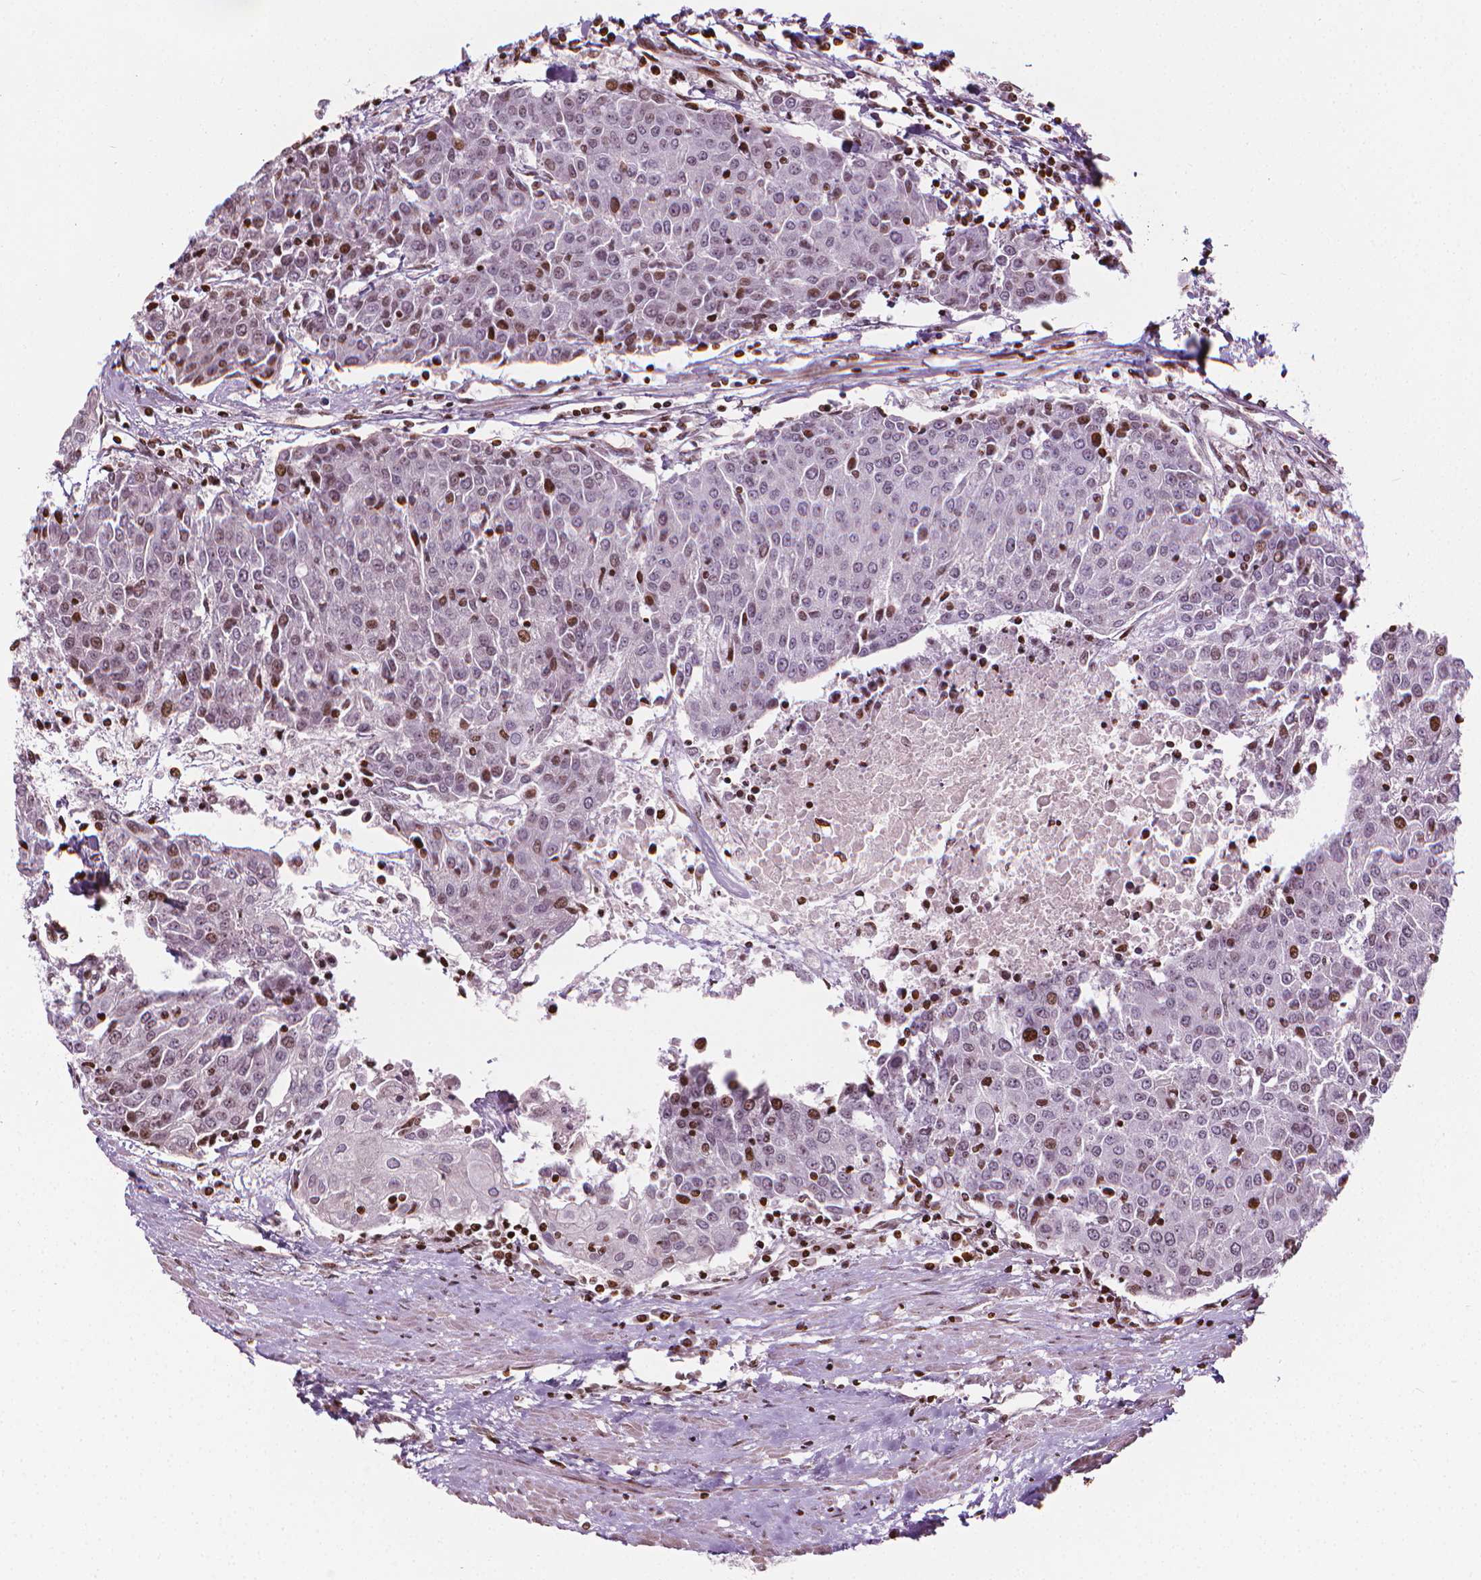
{"staining": {"intensity": "moderate", "quantity": "<25%", "location": "nuclear"}, "tissue": "urothelial cancer", "cell_type": "Tumor cells", "image_type": "cancer", "snomed": [{"axis": "morphology", "description": "Urothelial carcinoma, High grade"}, {"axis": "topography", "description": "Urinary bladder"}], "caption": "Protein expression analysis of human urothelial carcinoma (high-grade) reveals moderate nuclear expression in about <25% of tumor cells.", "gene": "PIP4K2A", "patient": {"sex": "female", "age": 85}}